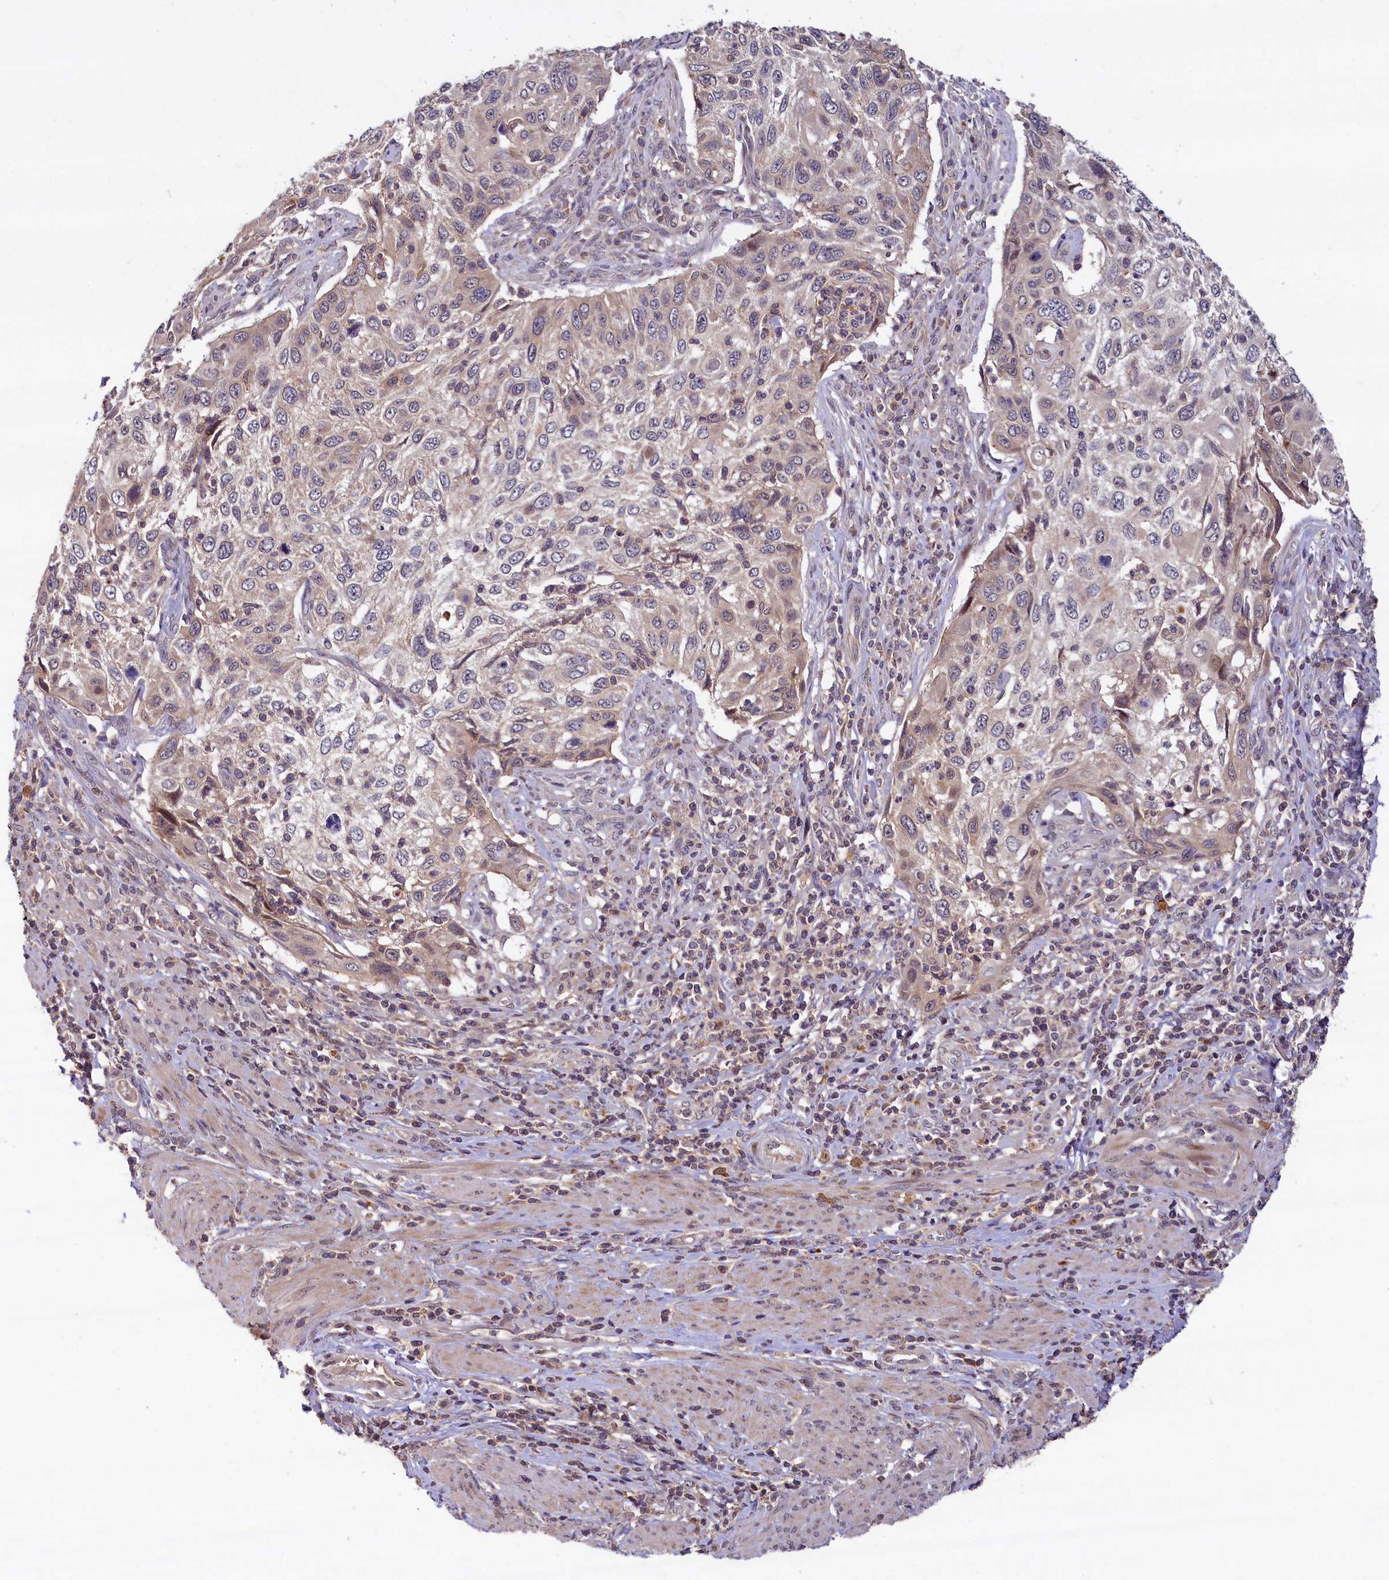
{"staining": {"intensity": "weak", "quantity": "<25%", "location": "cytoplasmic/membranous"}, "tissue": "cervical cancer", "cell_type": "Tumor cells", "image_type": "cancer", "snomed": [{"axis": "morphology", "description": "Squamous cell carcinoma, NOS"}, {"axis": "topography", "description": "Cervix"}], "caption": "A high-resolution histopathology image shows immunohistochemistry staining of cervical cancer (squamous cell carcinoma), which exhibits no significant positivity in tumor cells.", "gene": "TMEM39A", "patient": {"sex": "female", "age": 70}}